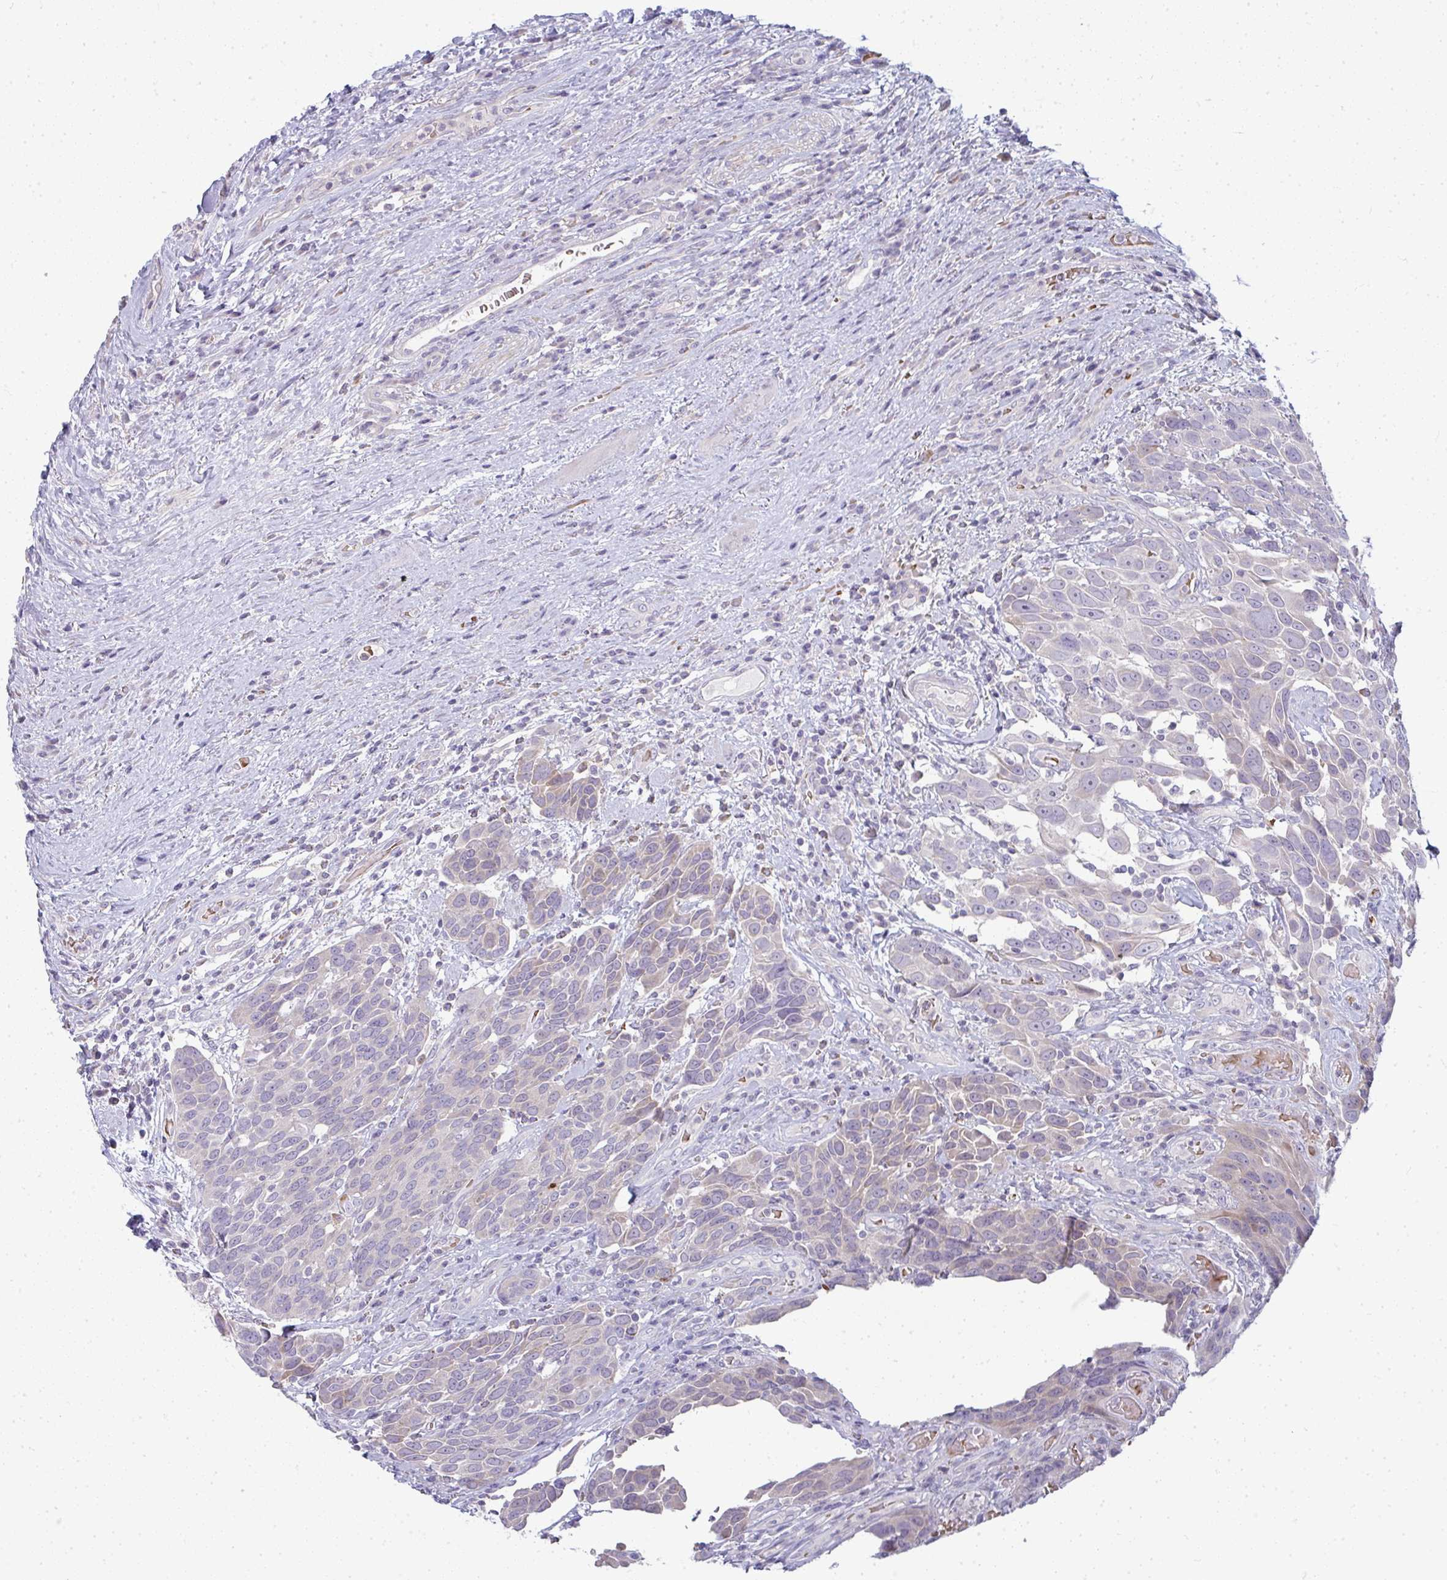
{"staining": {"intensity": "weak", "quantity": "<25%", "location": "cytoplasmic/membranous"}, "tissue": "urothelial cancer", "cell_type": "Tumor cells", "image_type": "cancer", "snomed": [{"axis": "morphology", "description": "Urothelial carcinoma, High grade"}, {"axis": "topography", "description": "Urinary bladder"}], "caption": "Tumor cells are negative for protein expression in human urothelial cancer.", "gene": "SHB", "patient": {"sex": "female", "age": 70}}